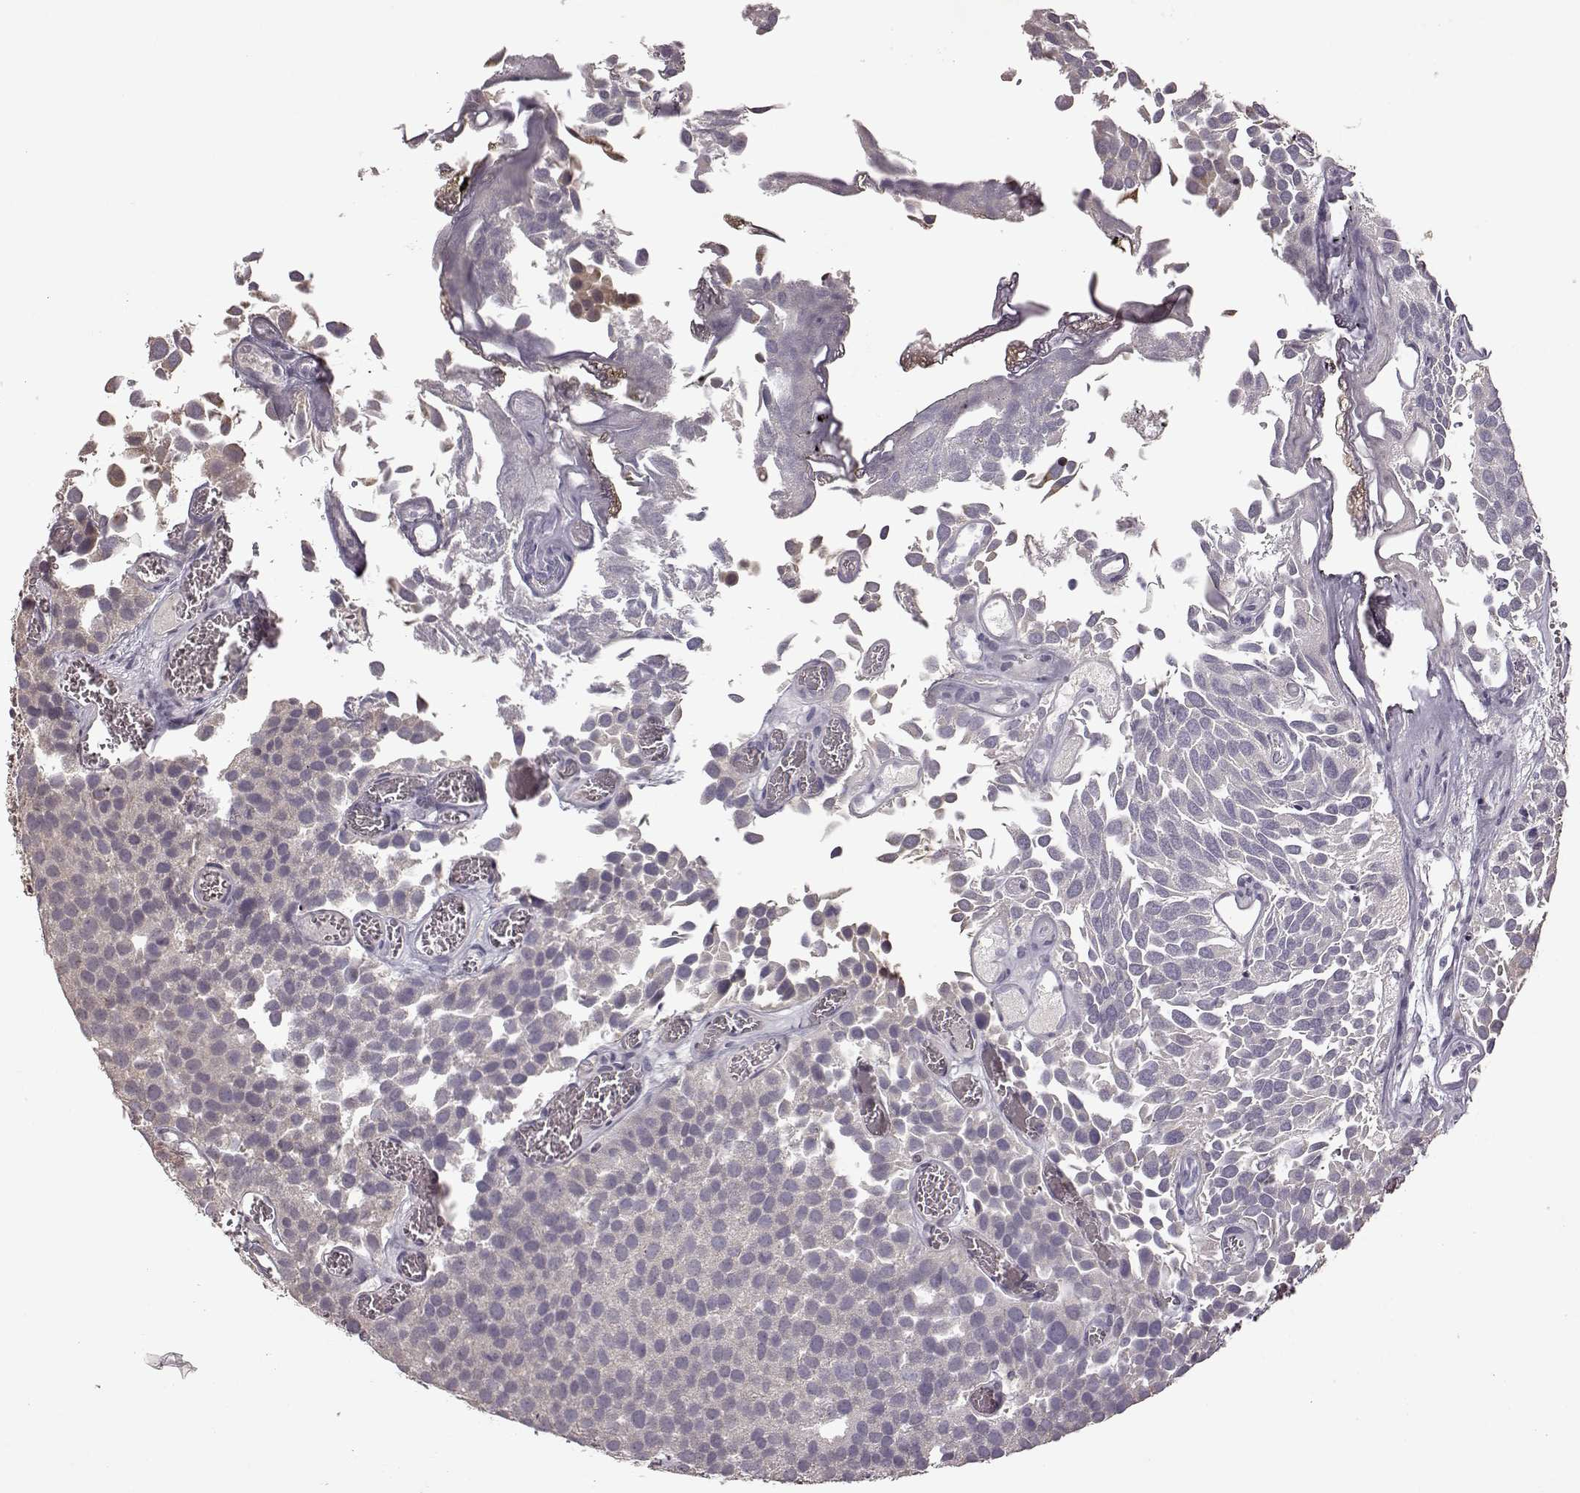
{"staining": {"intensity": "negative", "quantity": "none", "location": "none"}, "tissue": "urothelial cancer", "cell_type": "Tumor cells", "image_type": "cancer", "snomed": [{"axis": "morphology", "description": "Urothelial carcinoma, Low grade"}, {"axis": "topography", "description": "Urinary bladder"}], "caption": "High magnification brightfield microscopy of urothelial cancer stained with DAB (brown) and counterstained with hematoxylin (blue): tumor cells show no significant staining.", "gene": "CRB1", "patient": {"sex": "female", "age": 69}}